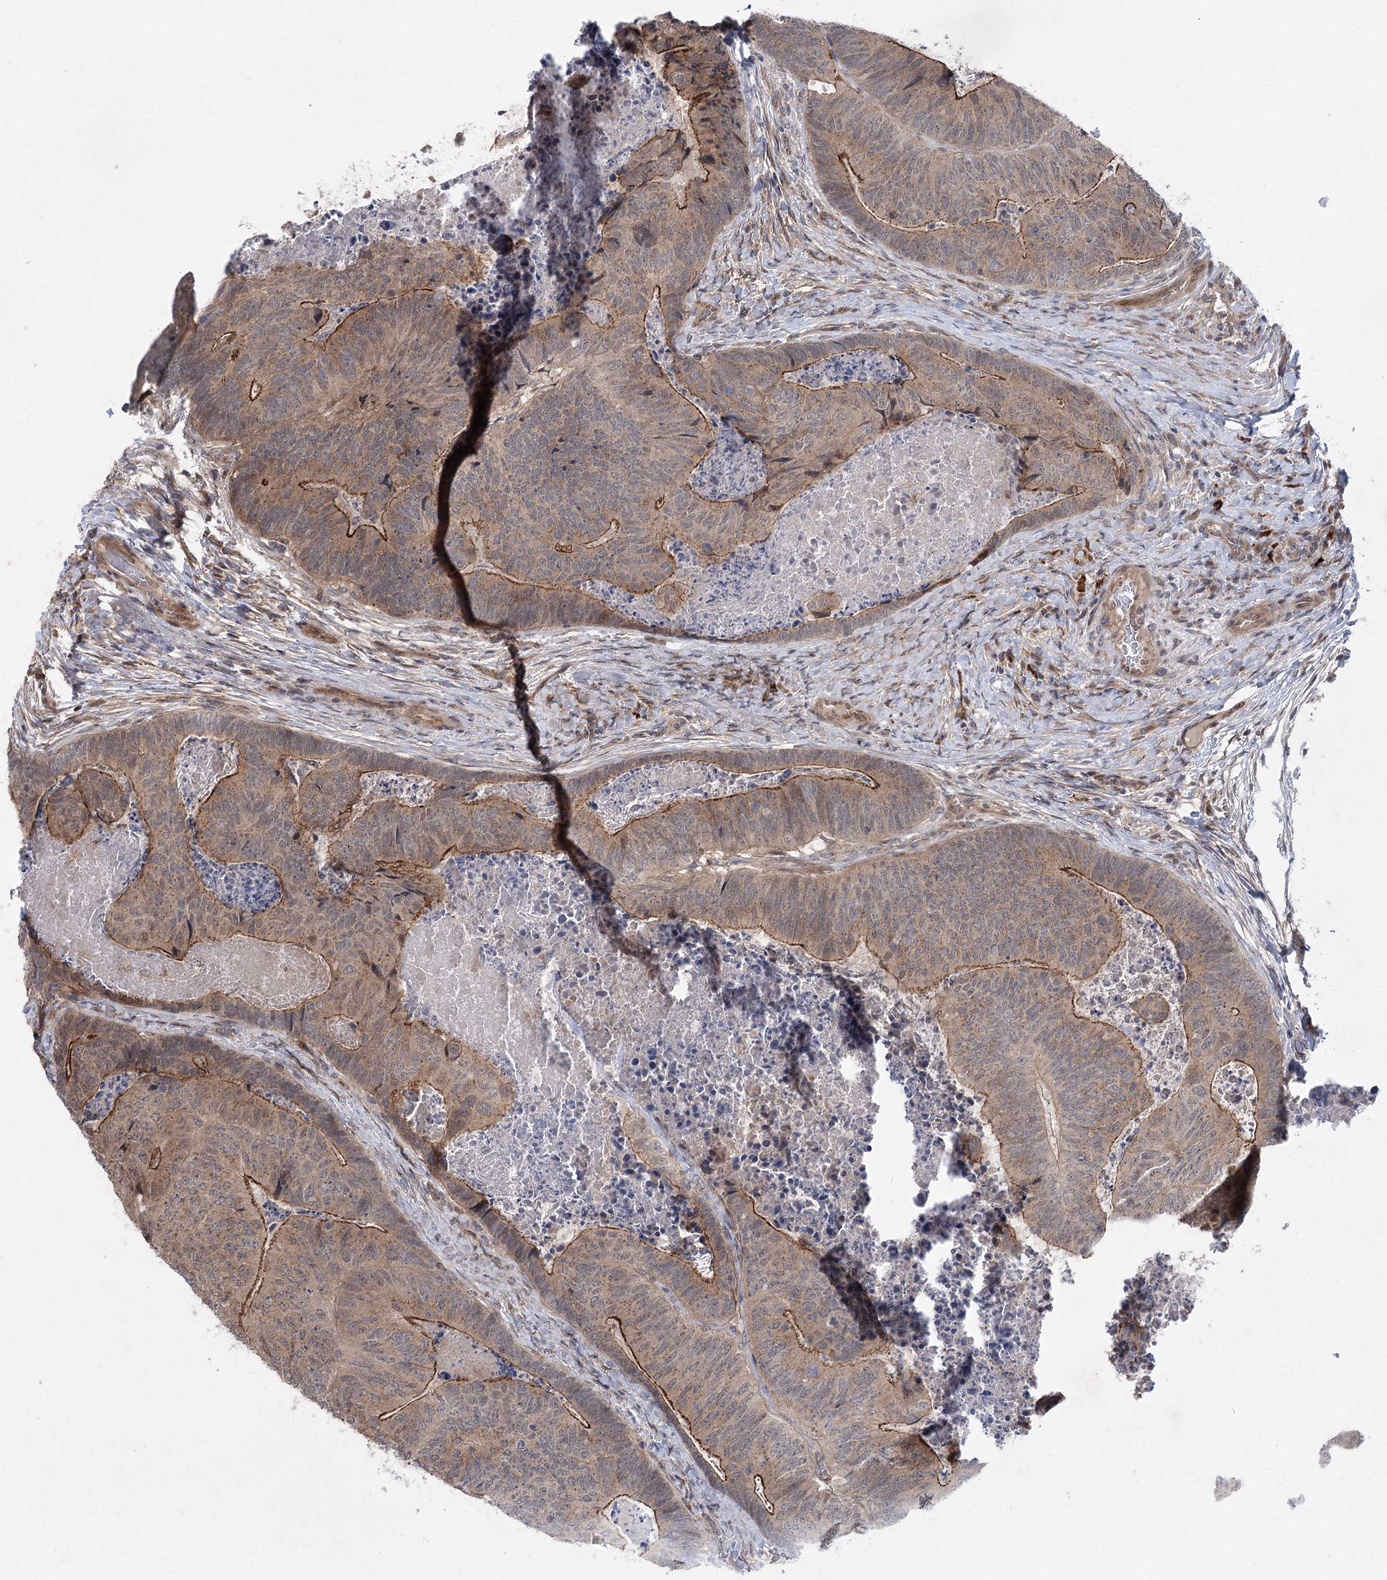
{"staining": {"intensity": "moderate", "quantity": "25%-75%", "location": "cytoplasmic/membranous"}, "tissue": "colorectal cancer", "cell_type": "Tumor cells", "image_type": "cancer", "snomed": [{"axis": "morphology", "description": "Adenocarcinoma, NOS"}, {"axis": "topography", "description": "Colon"}], "caption": "Immunohistochemistry (IHC) micrograph of neoplastic tissue: human colorectal cancer (adenocarcinoma) stained using immunohistochemistry reveals medium levels of moderate protein expression localized specifically in the cytoplasmic/membranous of tumor cells, appearing as a cytoplasmic/membranous brown color.", "gene": "METTL24", "patient": {"sex": "female", "age": 67}}